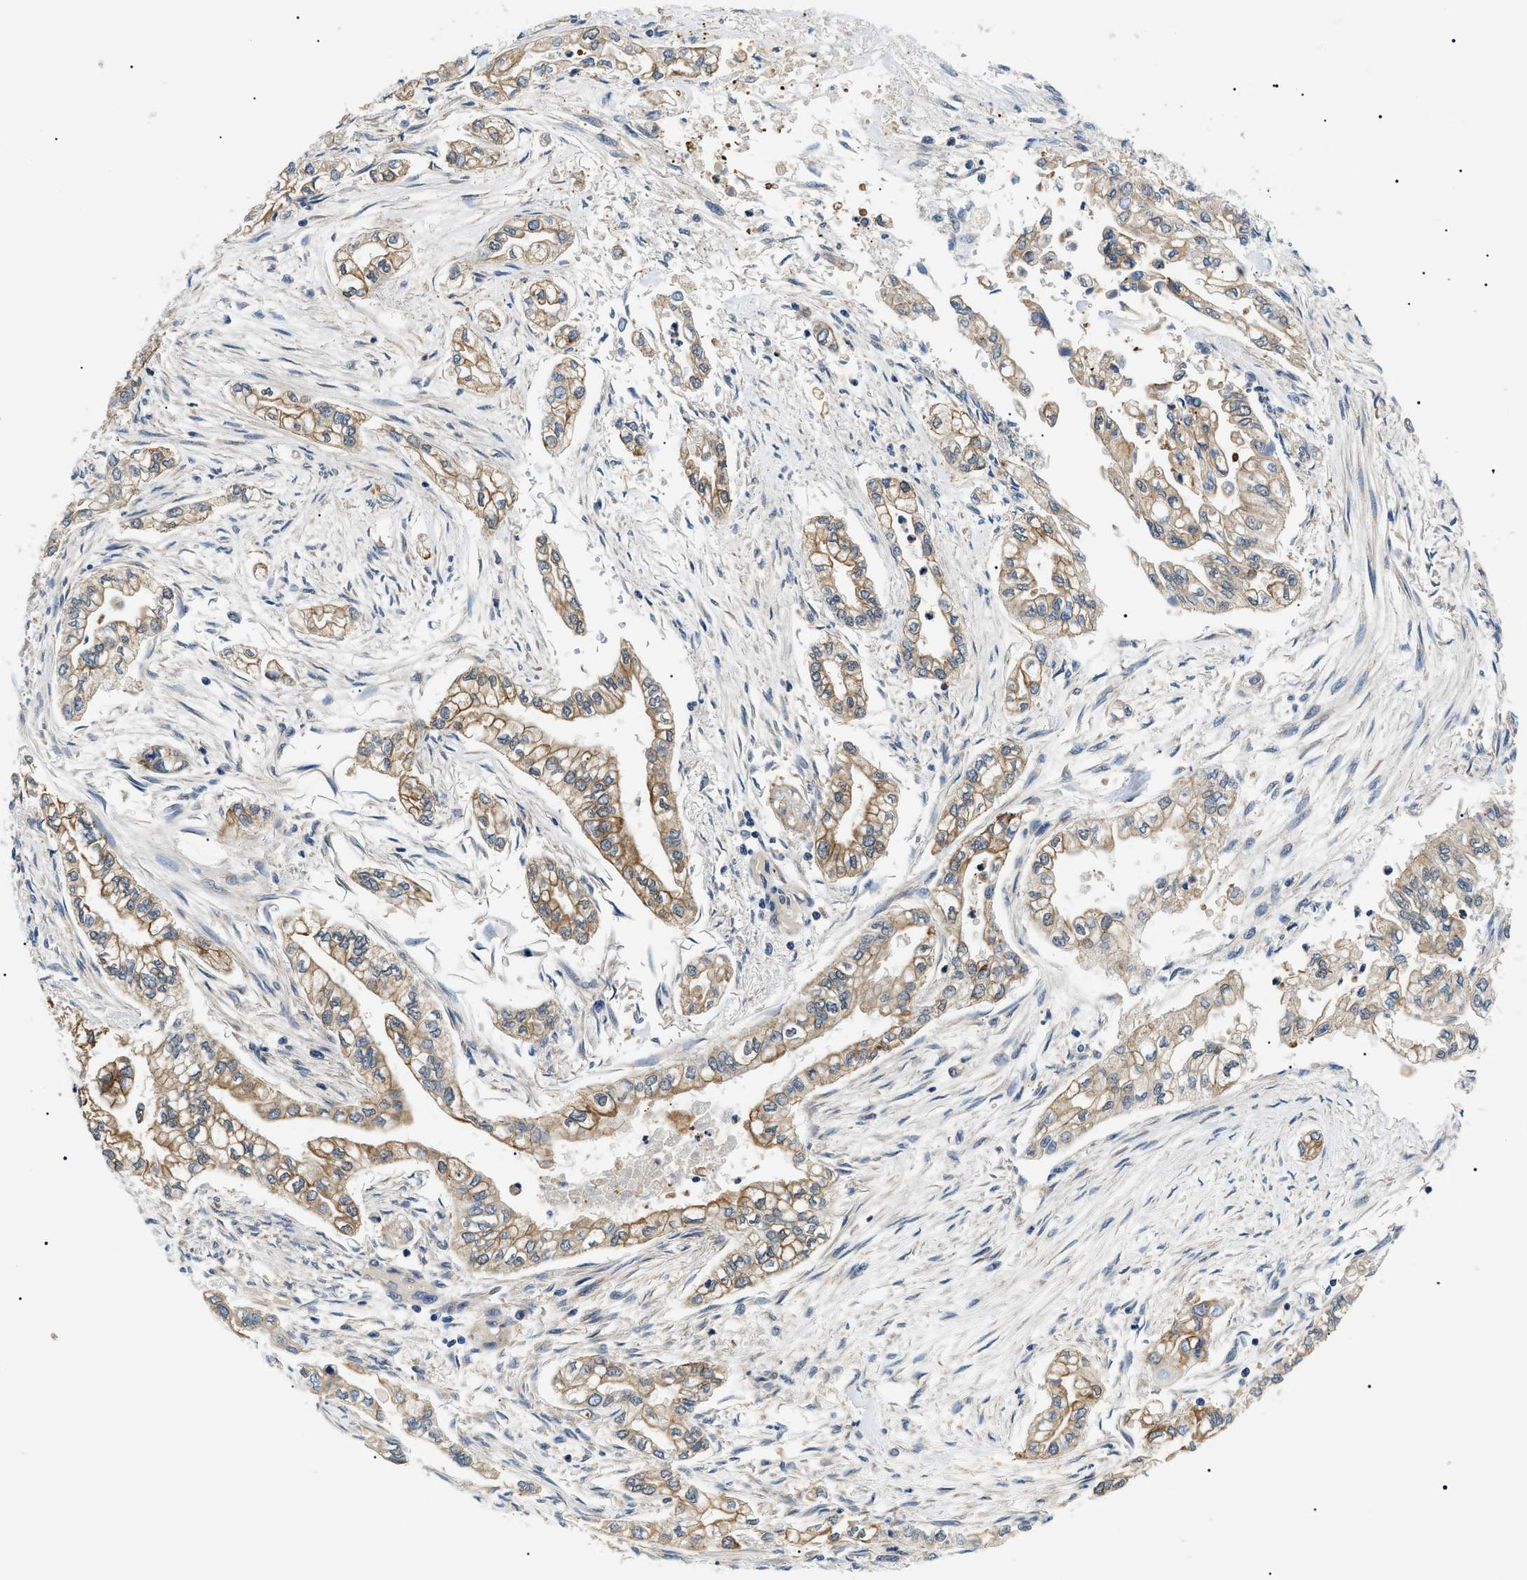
{"staining": {"intensity": "moderate", "quantity": ">75%", "location": "cytoplasmic/membranous"}, "tissue": "pancreatic cancer", "cell_type": "Tumor cells", "image_type": "cancer", "snomed": [{"axis": "morphology", "description": "Normal tissue, NOS"}, {"axis": "topography", "description": "Pancreas"}], "caption": "DAB (3,3'-diaminobenzidine) immunohistochemical staining of human pancreatic cancer demonstrates moderate cytoplasmic/membranous protein expression in about >75% of tumor cells. (brown staining indicates protein expression, while blue staining denotes nuclei).", "gene": "RBM15", "patient": {"sex": "male", "age": 42}}